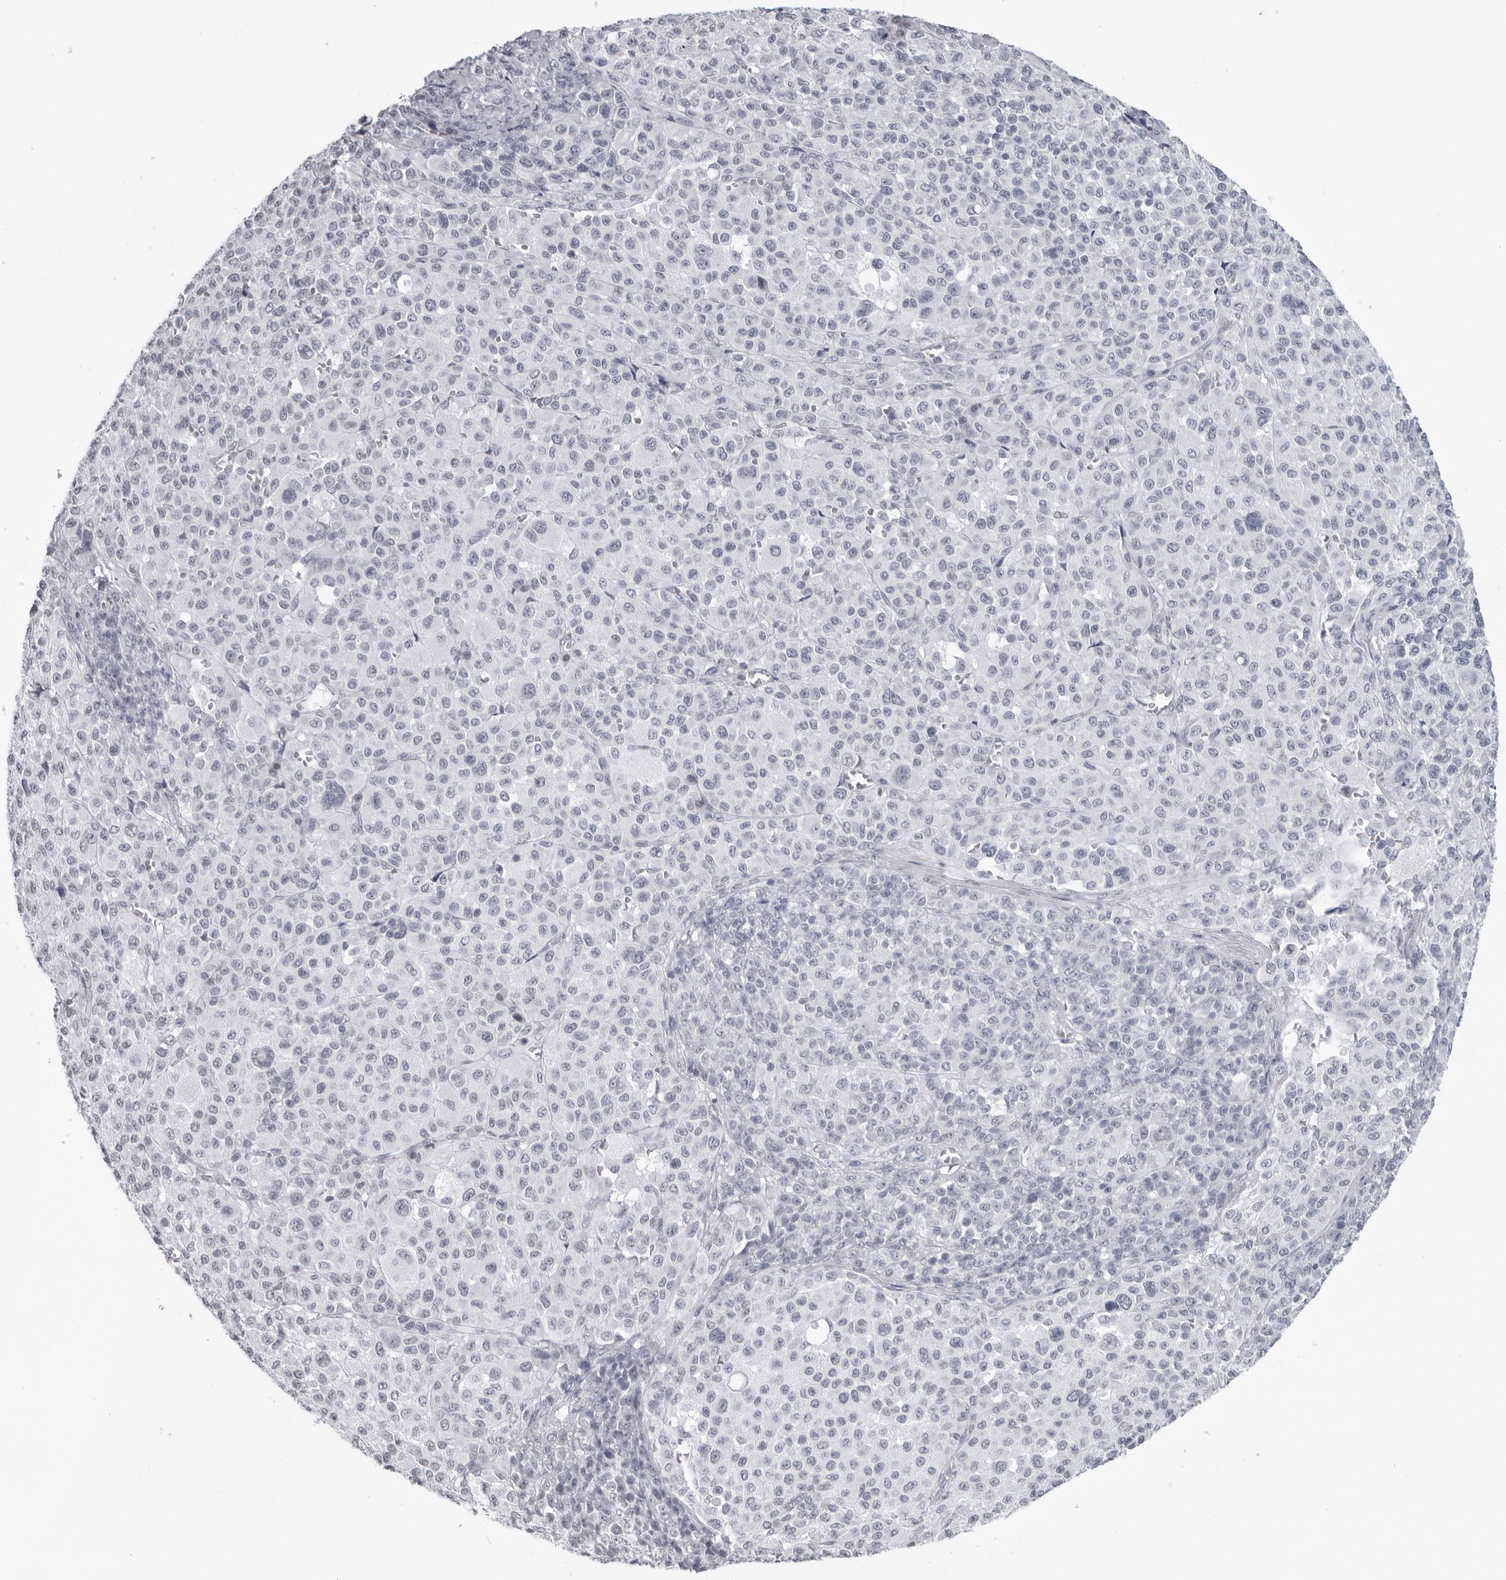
{"staining": {"intensity": "negative", "quantity": "none", "location": "none"}, "tissue": "melanoma", "cell_type": "Tumor cells", "image_type": "cancer", "snomed": [{"axis": "morphology", "description": "Malignant melanoma, Metastatic site"}, {"axis": "topography", "description": "Skin"}], "caption": "A high-resolution micrograph shows IHC staining of malignant melanoma (metastatic site), which exhibits no significant staining in tumor cells.", "gene": "ESPN", "patient": {"sex": "female", "age": 74}}